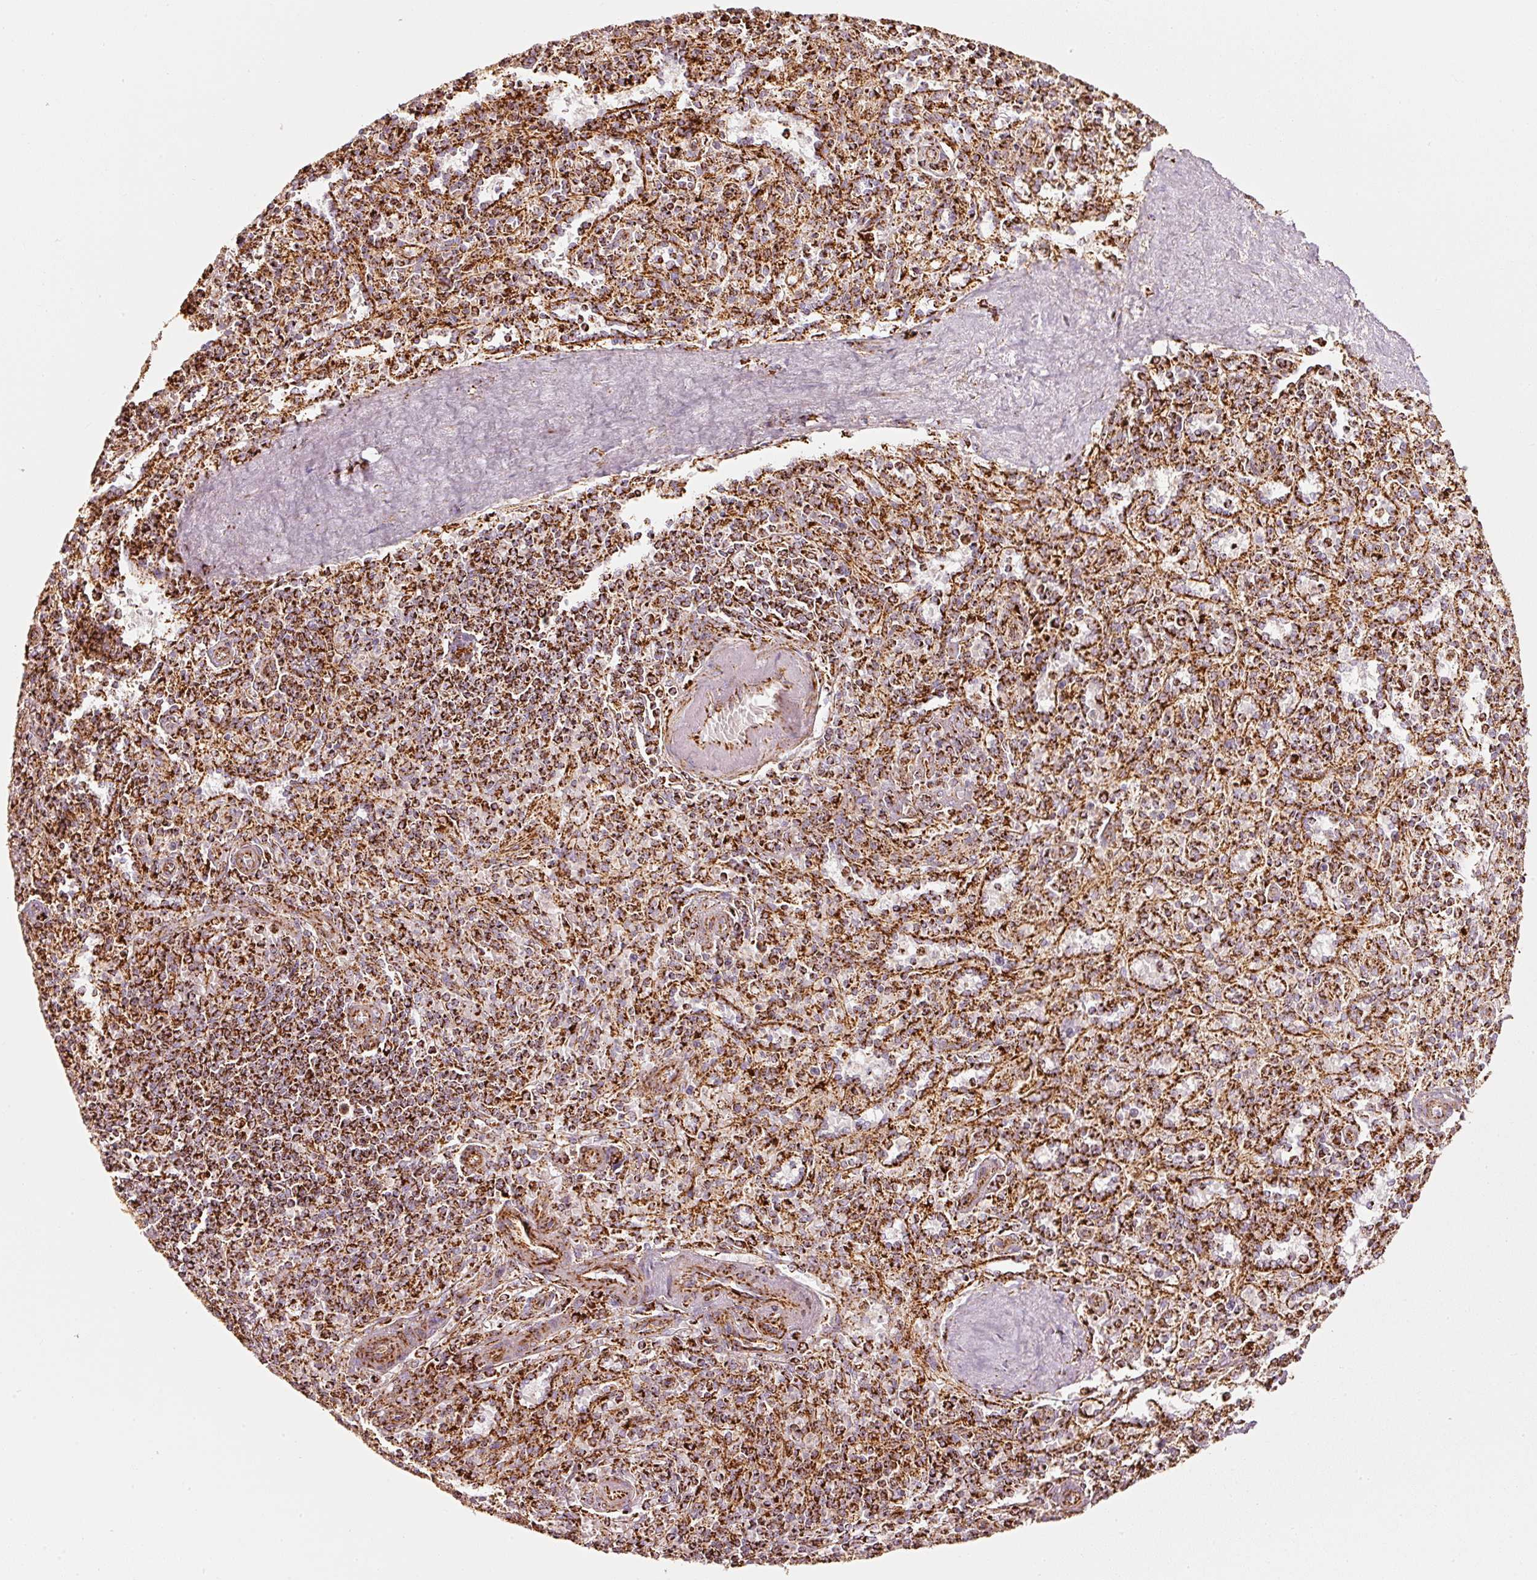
{"staining": {"intensity": "strong", "quantity": ">75%", "location": "cytoplasmic/membranous"}, "tissue": "spleen", "cell_type": "Cells in red pulp", "image_type": "normal", "snomed": [{"axis": "morphology", "description": "Normal tissue, NOS"}, {"axis": "topography", "description": "Spleen"}], "caption": "This histopathology image reveals immunohistochemistry (IHC) staining of normal spleen, with high strong cytoplasmic/membranous positivity in about >75% of cells in red pulp.", "gene": "MT", "patient": {"sex": "female", "age": 70}}